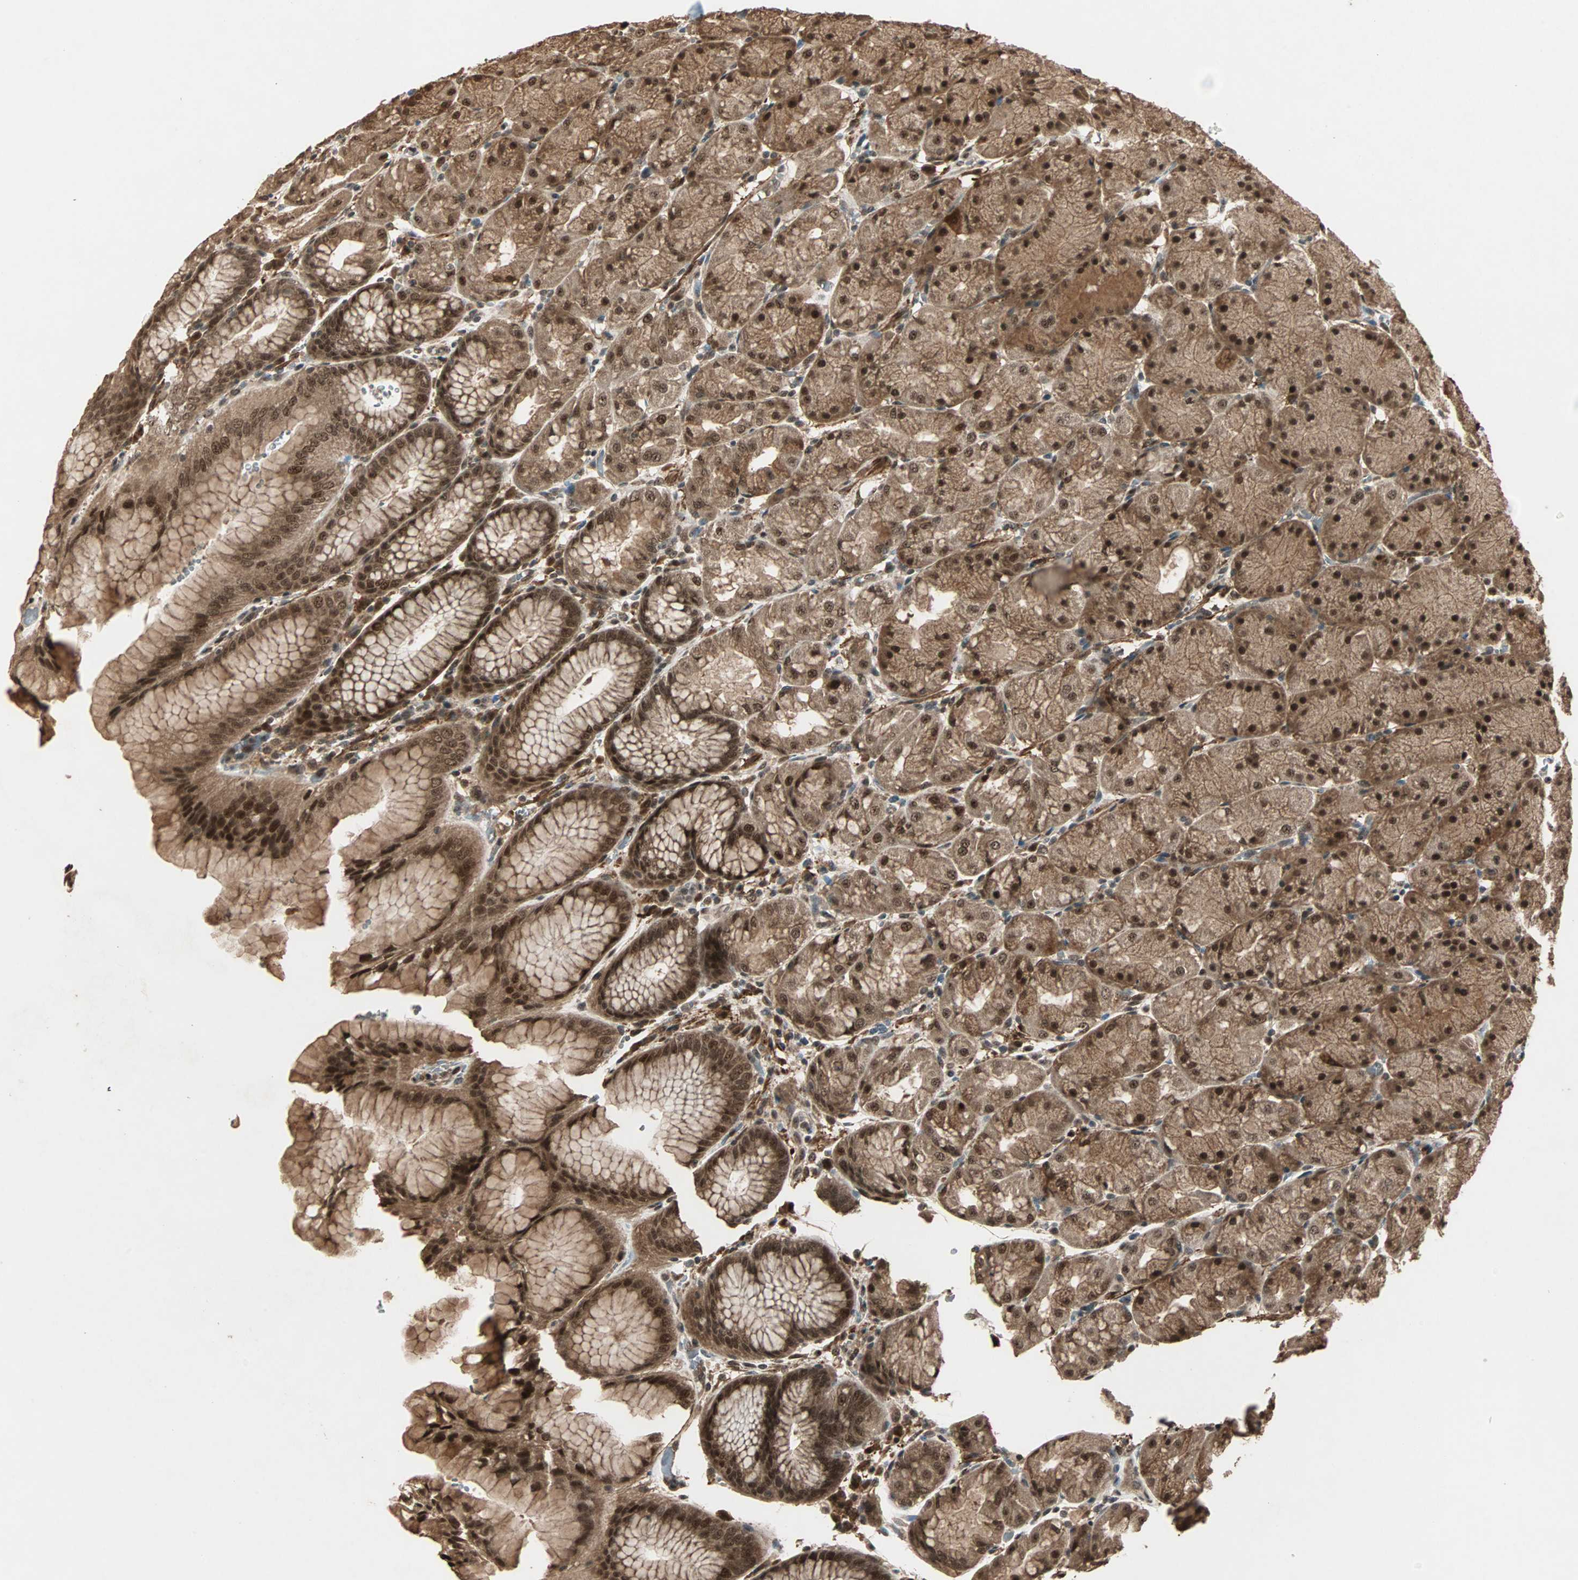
{"staining": {"intensity": "strong", "quantity": ">75%", "location": "cytoplasmic/membranous,nuclear"}, "tissue": "stomach", "cell_type": "Glandular cells", "image_type": "normal", "snomed": [{"axis": "morphology", "description": "Normal tissue, NOS"}, {"axis": "topography", "description": "Stomach, upper"}, {"axis": "topography", "description": "Stomach"}], "caption": "Protein analysis of unremarkable stomach exhibits strong cytoplasmic/membranous,nuclear expression in about >75% of glandular cells.", "gene": "ZSCAN31", "patient": {"sex": "male", "age": 76}}